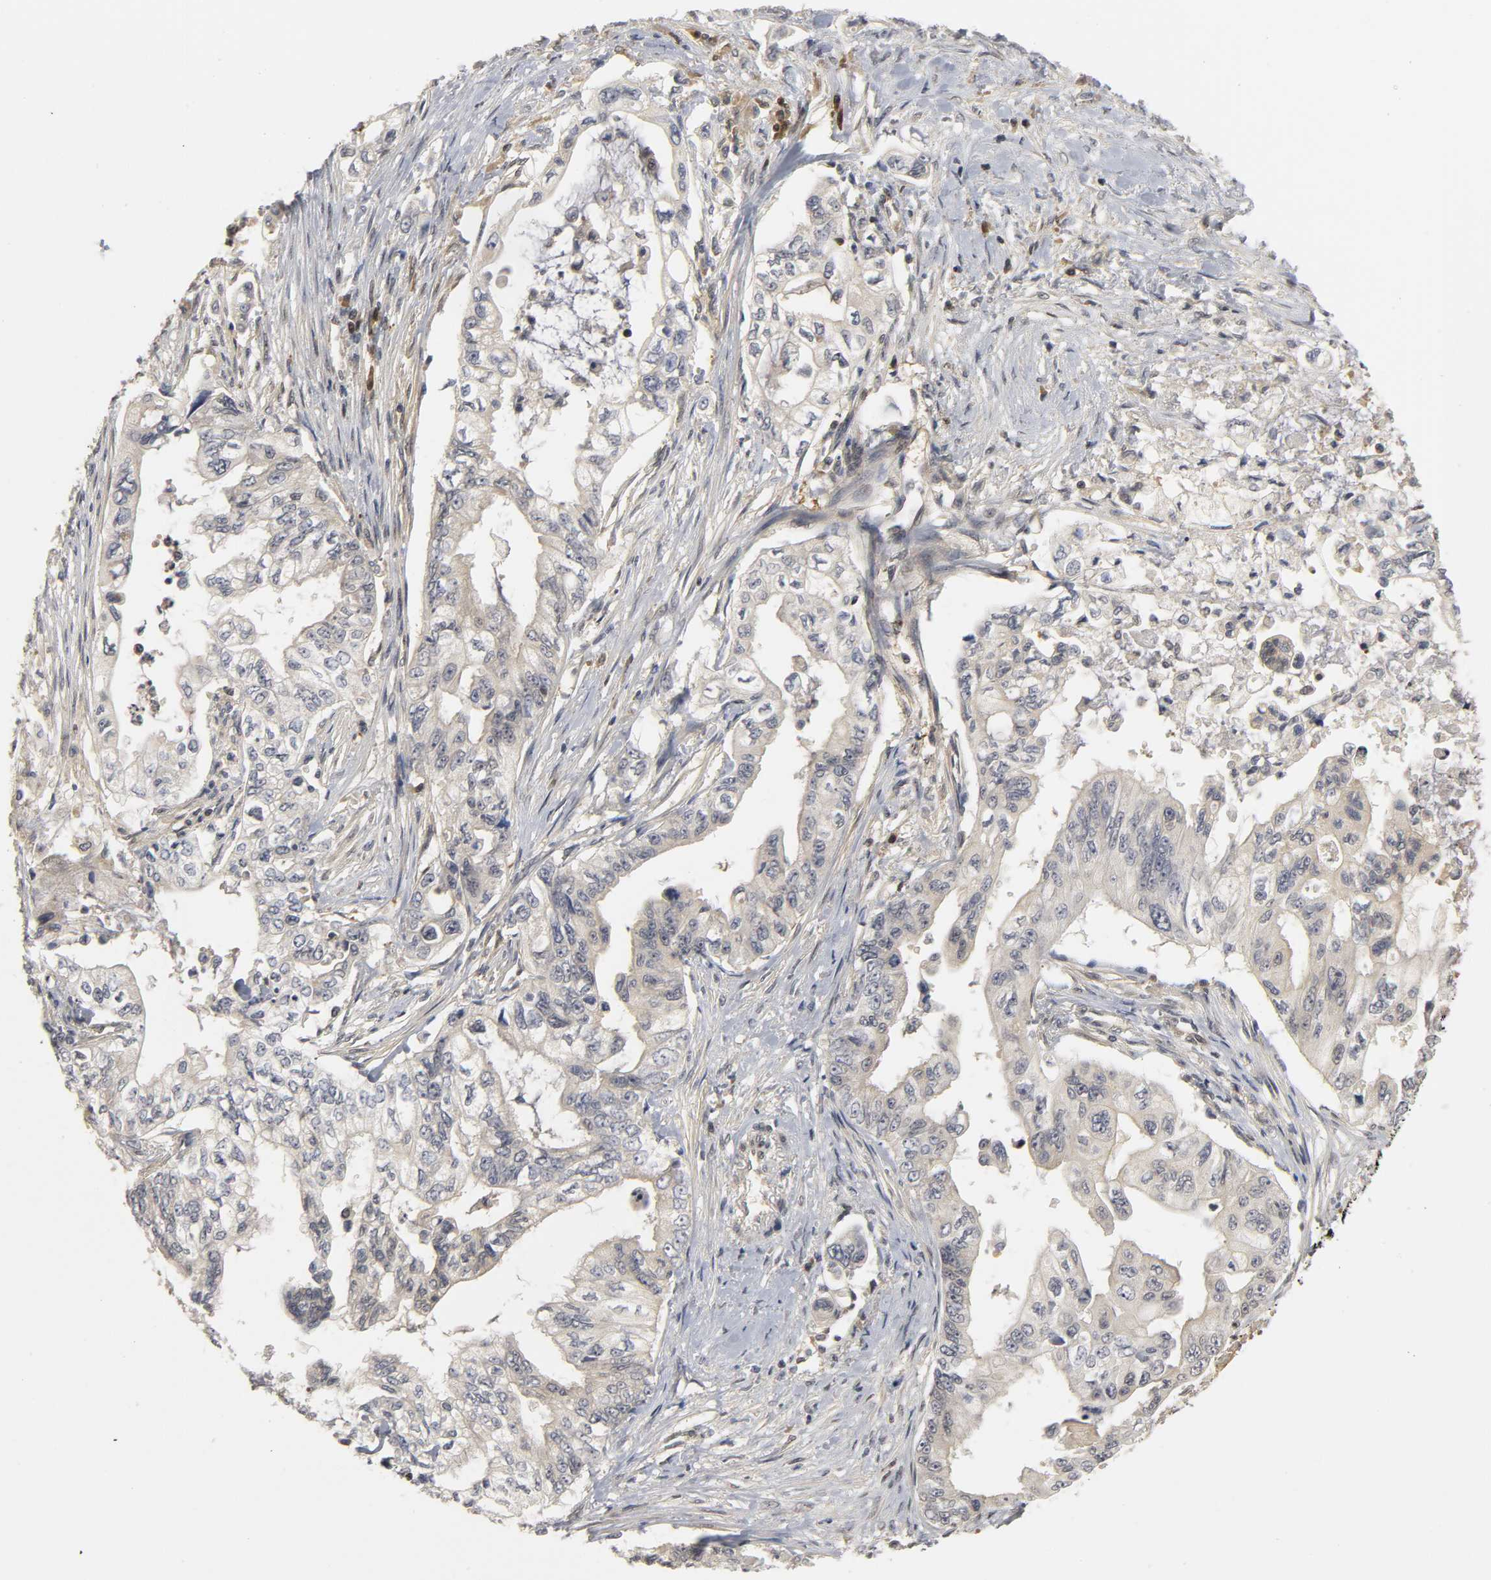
{"staining": {"intensity": "weak", "quantity": "25%-75%", "location": "cytoplasmic/membranous"}, "tissue": "pancreatic cancer", "cell_type": "Tumor cells", "image_type": "cancer", "snomed": [{"axis": "morphology", "description": "Normal tissue, NOS"}, {"axis": "topography", "description": "Pancreas"}], "caption": "This photomicrograph exhibits immunohistochemistry staining of pancreatic cancer, with low weak cytoplasmic/membranous staining in approximately 25%-75% of tumor cells.", "gene": "PARK7", "patient": {"sex": "male", "age": 42}}